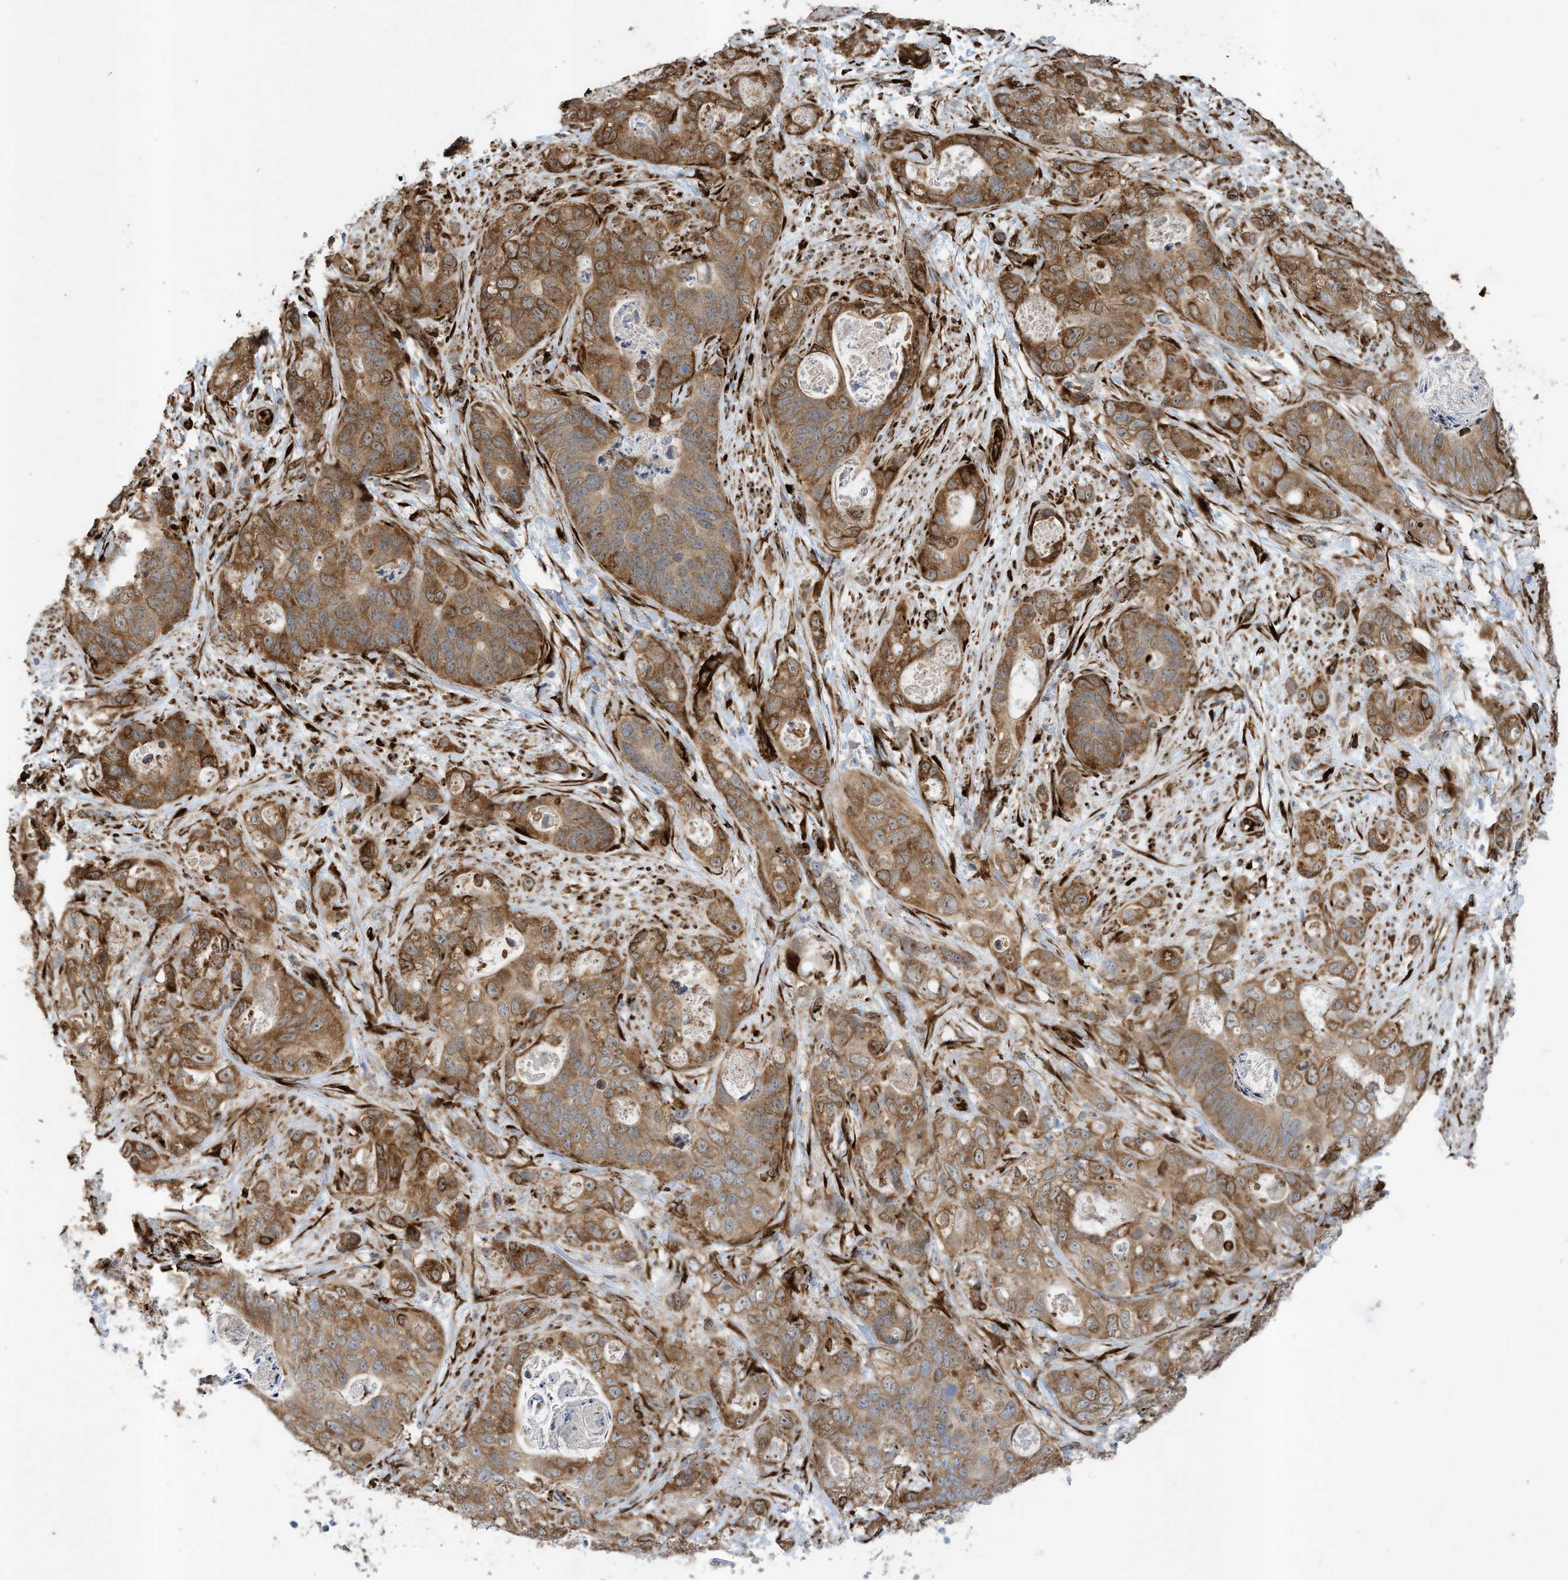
{"staining": {"intensity": "moderate", "quantity": ">75%", "location": "cytoplasmic/membranous"}, "tissue": "stomach cancer", "cell_type": "Tumor cells", "image_type": "cancer", "snomed": [{"axis": "morphology", "description": "Adenocarcinoma, NOS"}, {"axis": "topography", "description": "Stomach"}], "caption": "Stomach adenocarcinoma stained with DAB IHC displays medium levels of moderate cytoplasmic/membranous expression in about >75% of tumor cells.", "gene": "ZBTB45", "patient": {"sex": "female", "age": 89}}